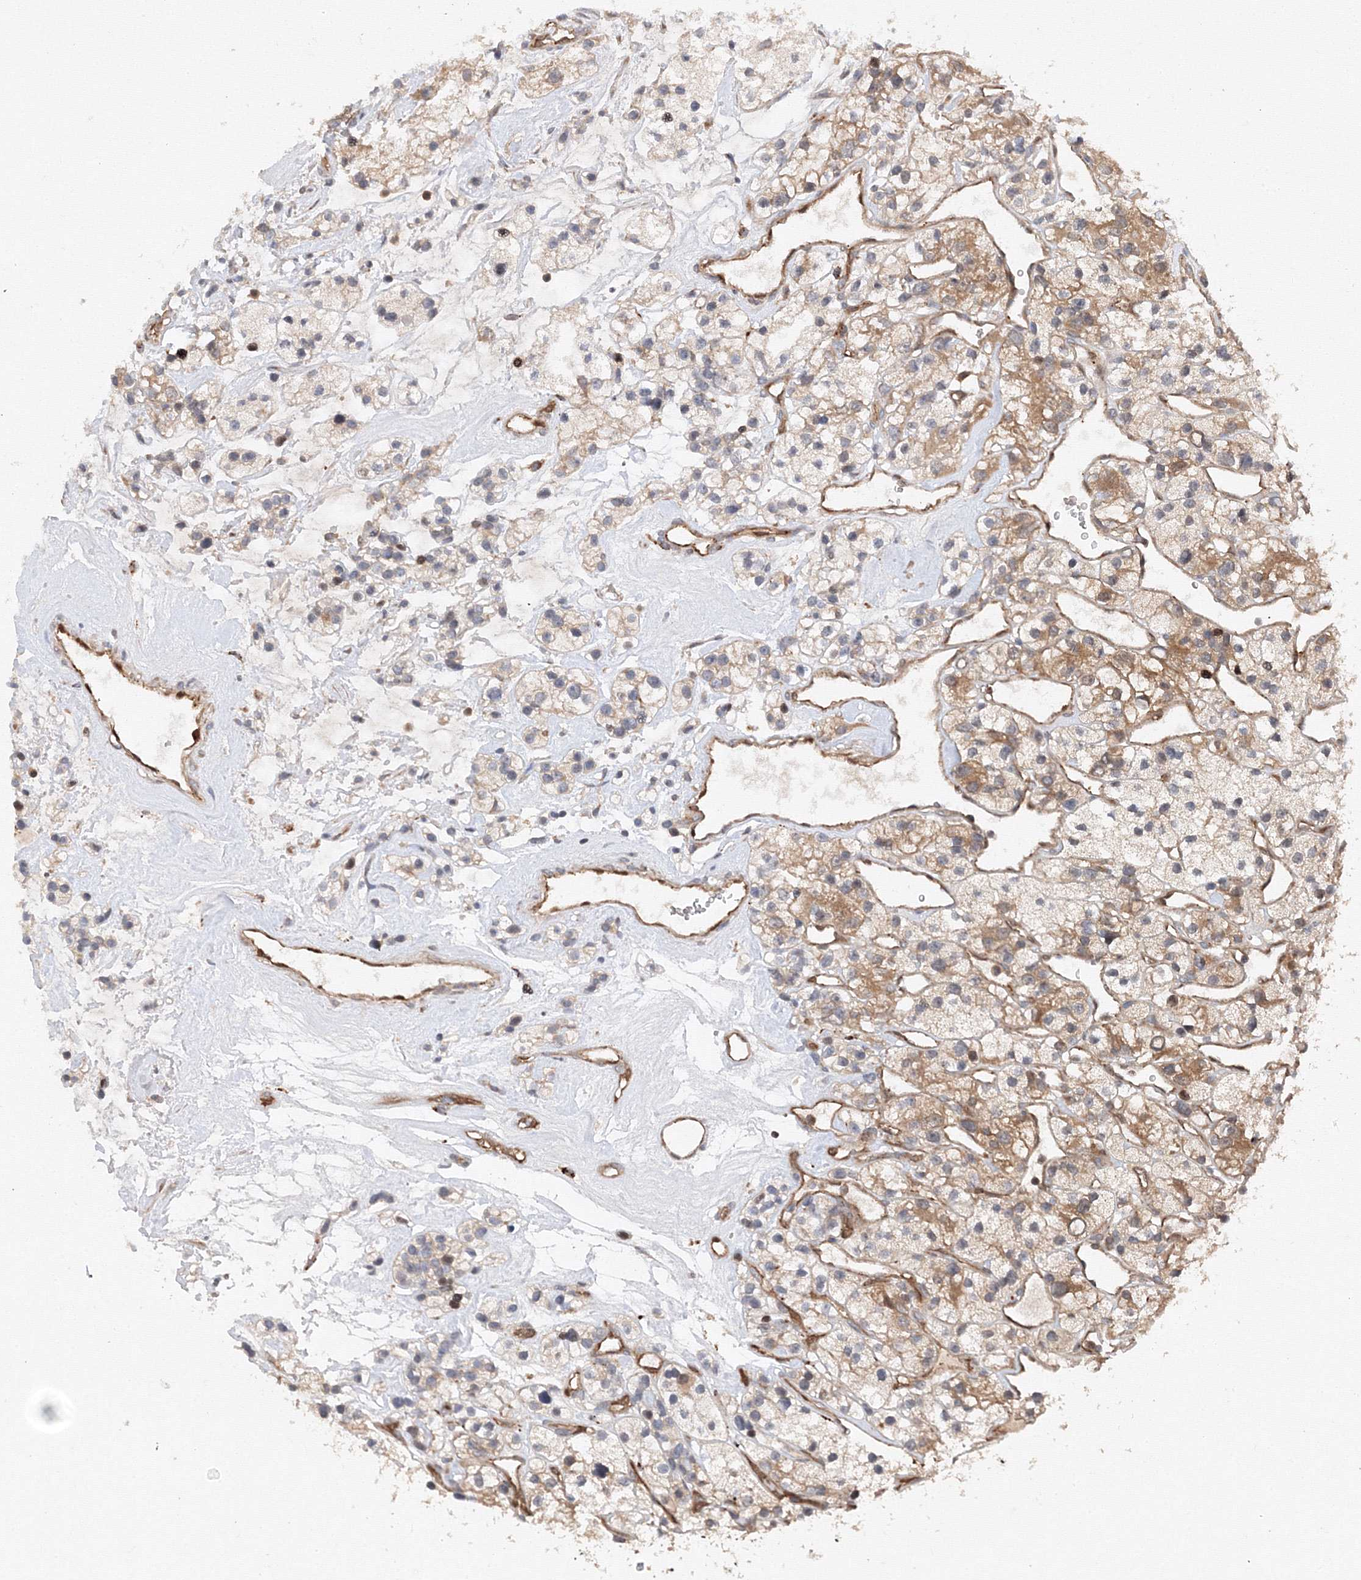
{"staining": {"intensity": "moderate", "quantity": "<25%", "location": "cytoplasmic/membranous"}, "tissue": "renal cancer", "cell_type": "Tumor cells", "image_type": "cancer", "snomed": [{"axis": "morphology", "description": "Adenocarcinoma, NOS"}, {"axis": "topography", "description": "Kidney"}], "caption": "Human renal cancer stained with a protein marker demonstrates moderate staining in tumor cells.", "gene": "DCTD", "patient": {"sex": "female", "age": 57}}